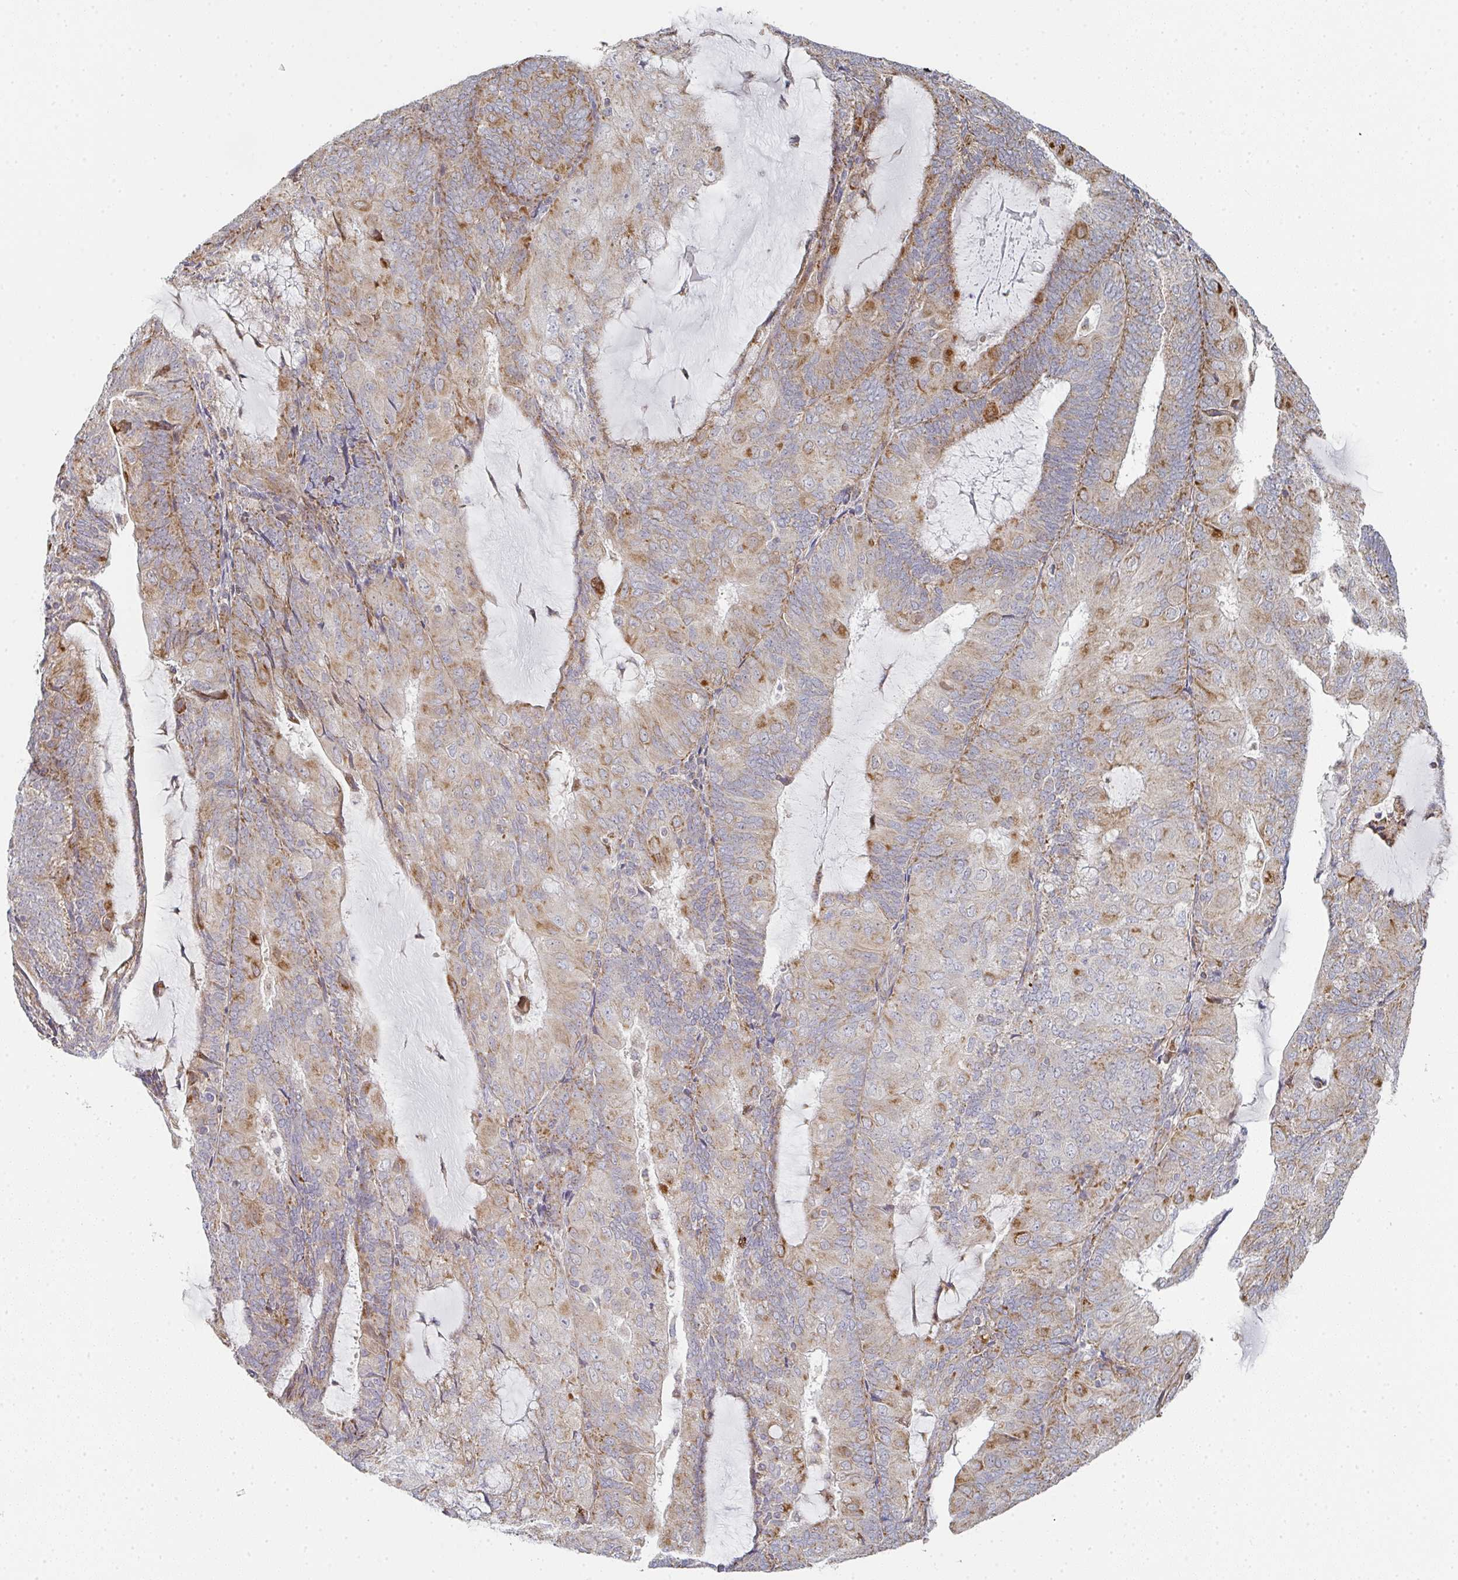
{"staining": {"intensity": "moderate", "quantity": "<25%", "location": "cytoplasmic/membranous"}, "tissue": "endometrial cancer", "cell_type": "Tumor cells", "image_type": "cancer", "snomed": [{"axis": "morphology", "description": "Adenocarcinoma, NOS"}, {"axis": "topography", "description": "Endometrium"}], "caption": "Endometrial cancer (adenocarcinoma) stained with a protein marker demonstrates moderate staining in tumor cells.", "gene": "ZNF526", "patient": {"sex": "female", "age": 81}}